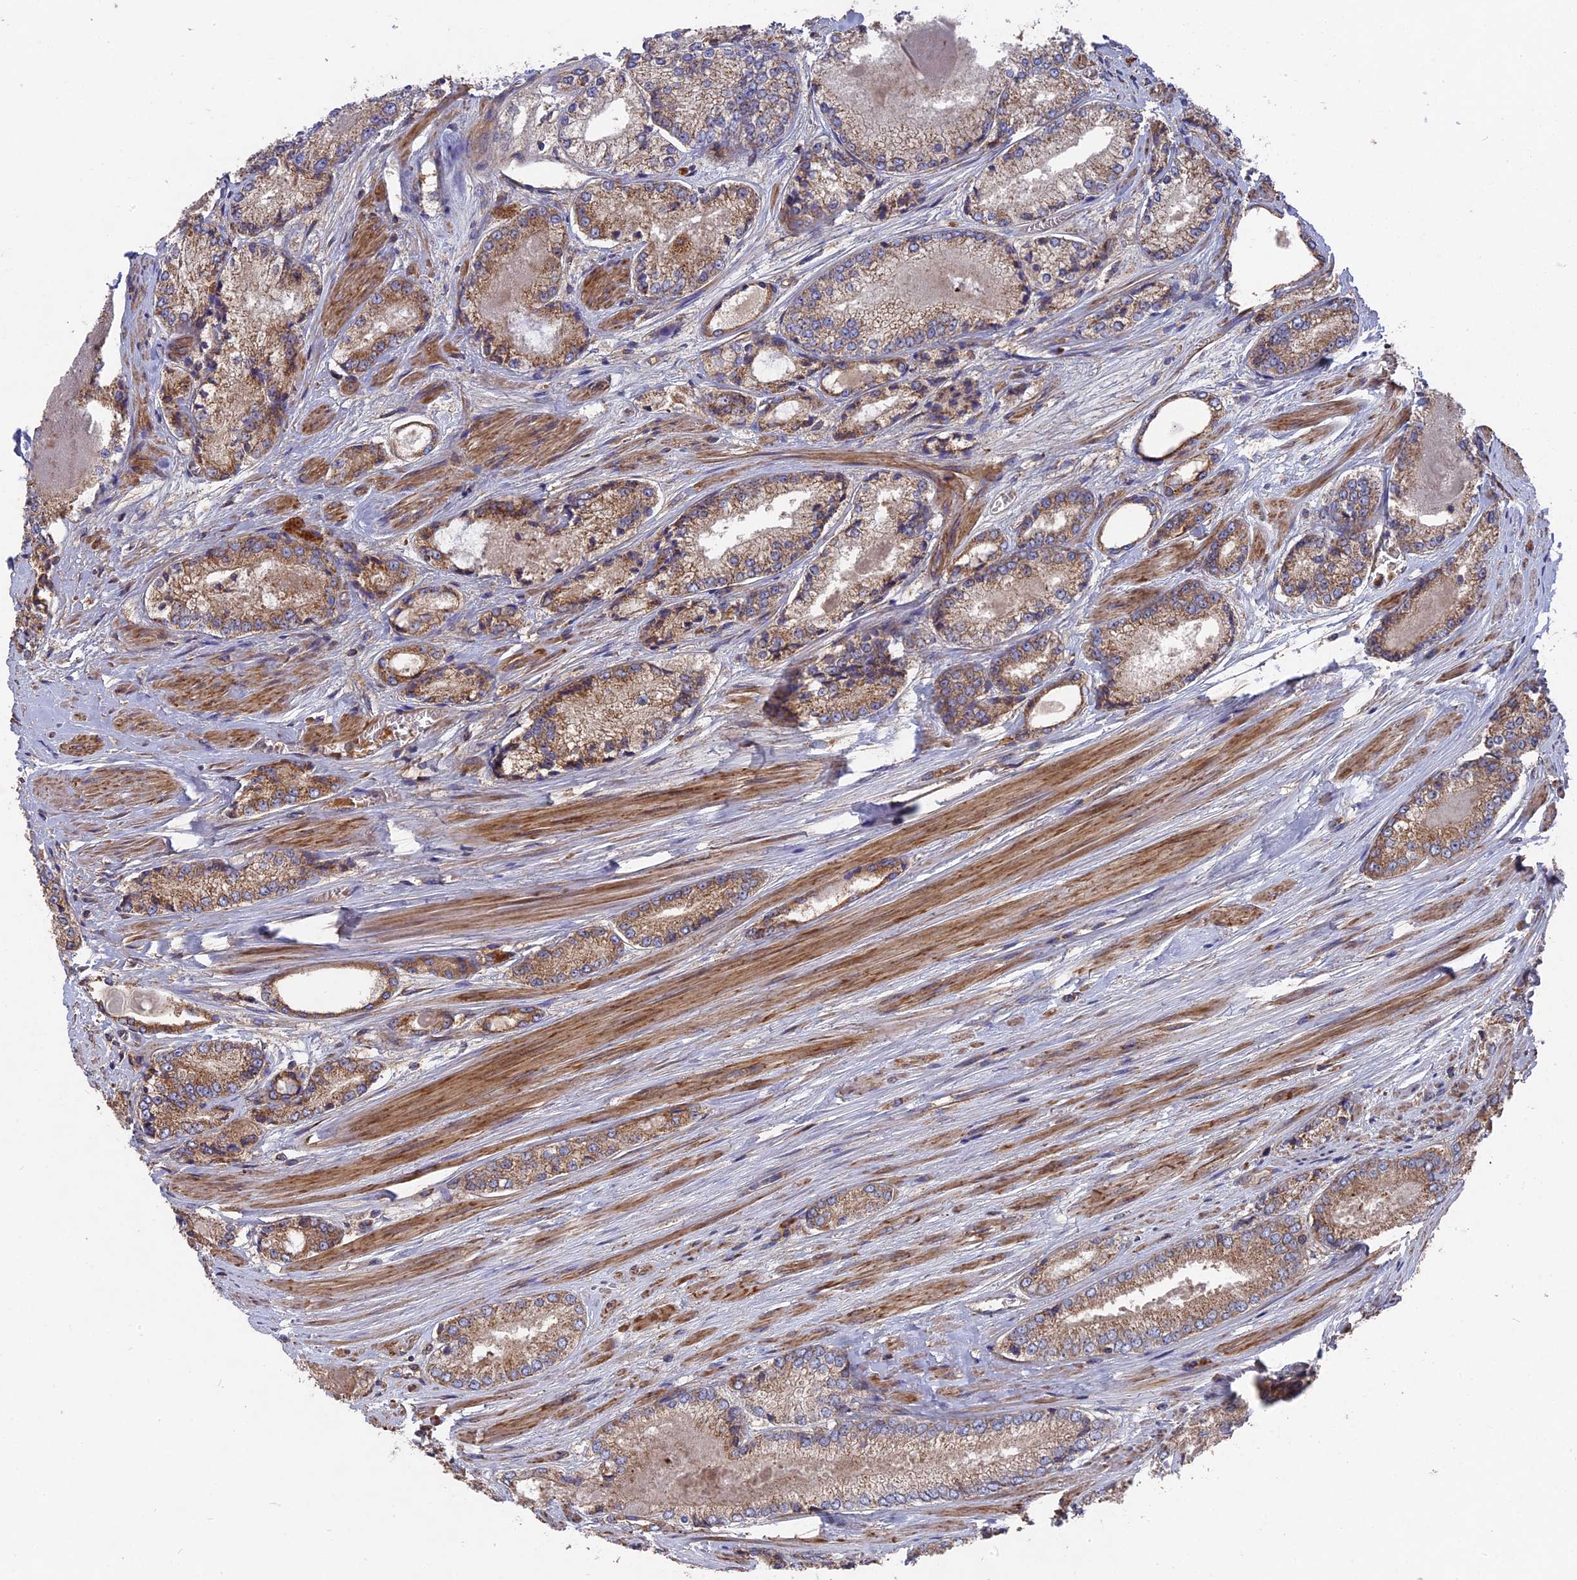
{"staining": {"intensity": "moderate", "quantity": ">75%", "location": "cytoplasmic/membranous"}, "tissue": "prostate cancer", "cell_type": "Tumor cells", "image_type": "cancer", "snomed": [{"axis": "morphology", "description": "Adenocarcinoma, Low grade"}, {"axis": "topography", "description": "Prostate"}], "caption": "Prostate cancer tissue reveals moderate cytoplasmic/membranous positivity in about >75% of tumor cells", "gene": "TELO2", "patient": {"sex": "male", "age": 68}}